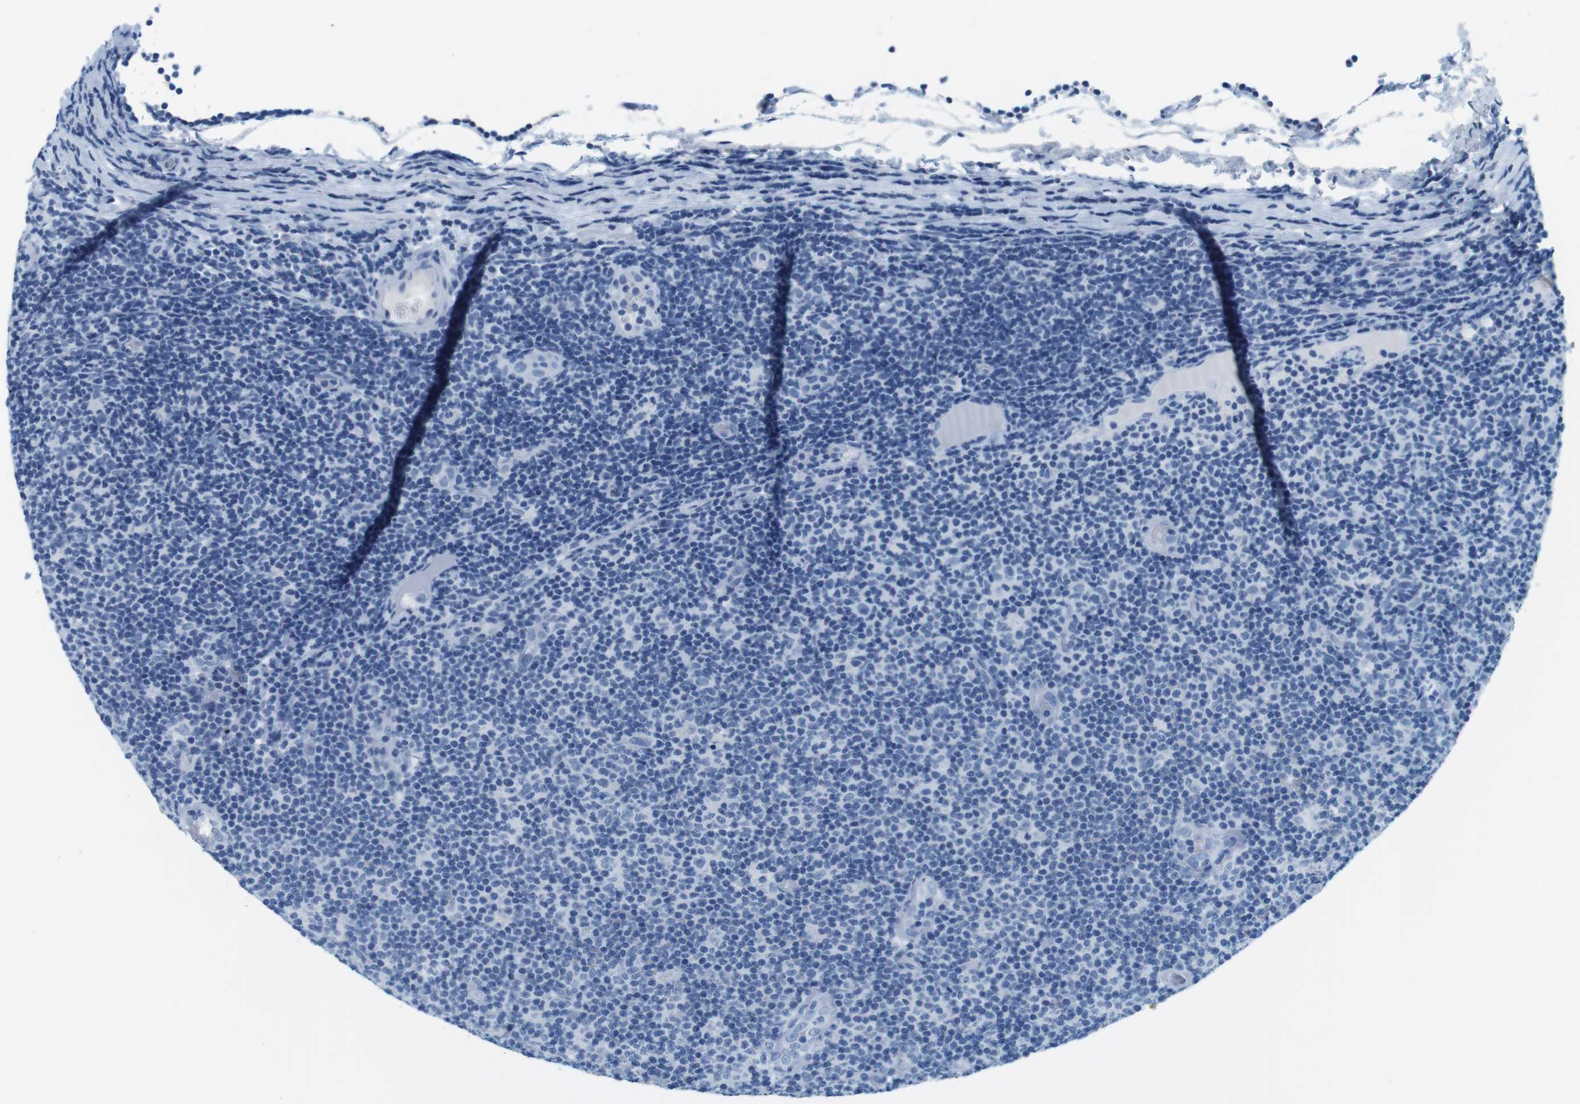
{"staining": {"intensity": "negative", "quantity": "none", "location": "none"}, "tissue": "lymphoma", "cell_type": "Tumor cells", "image_type": "cancer", "snomed": [{"axis": "morphology", "description": "Malignant lymphoma, non-Hodgkin's type, Low grade"}, {"axis": "topography", "description": "Lymph node"}], "caption": "Protein analysis of lymphoma displays no significant positivity in tumor cells.", "gene": "CYP2C9", "patient": {"sex": "male", "age": 83}}